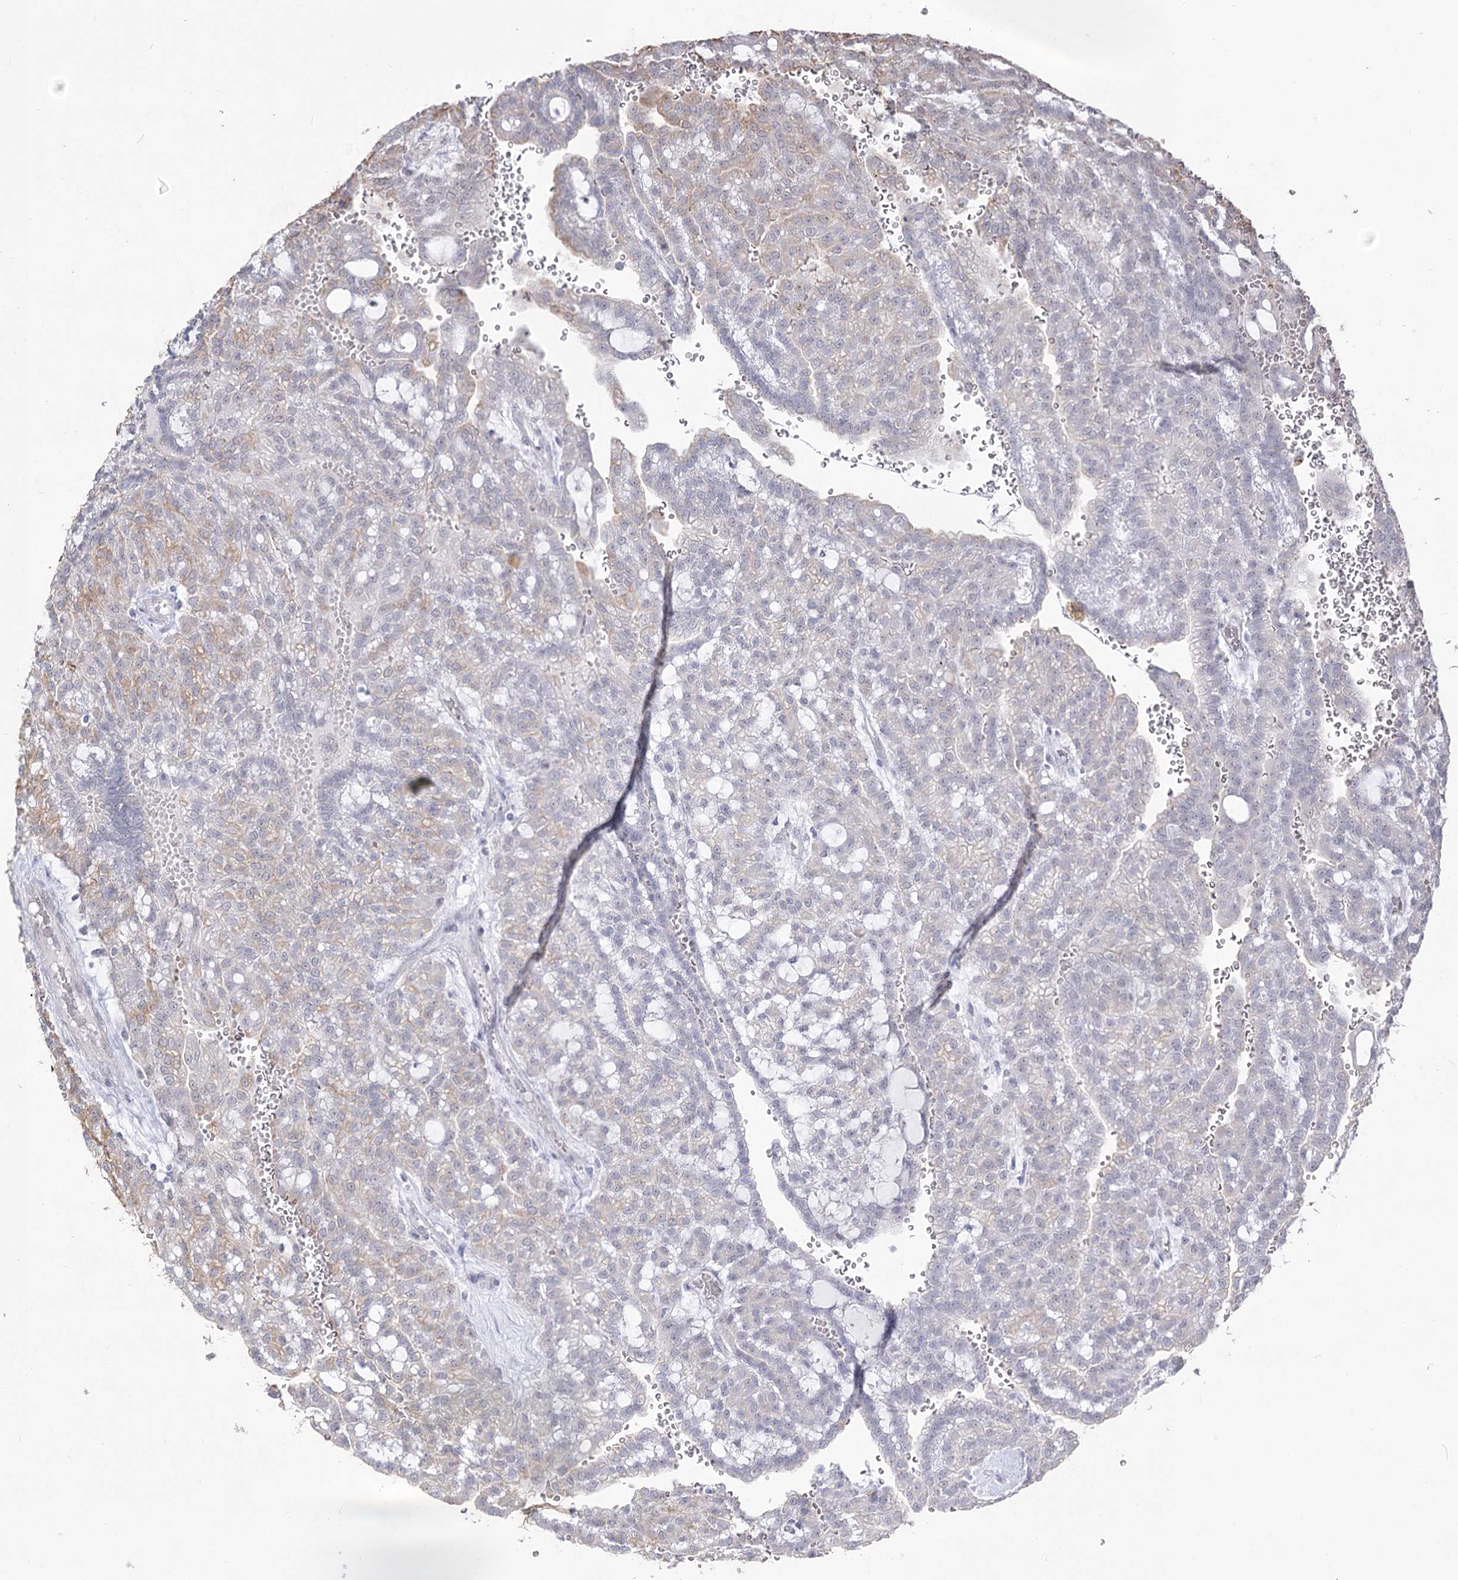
{"staining": {"intensity": "weak", "quantity": "<25%", "location": "cytoplasmic/membranous"}, "tissue": "renal cancer", "cell_type": "Tumor cells", "image_type": "cancer", "snomed": [{"axis": "morphology", "description": "Adenocarcinoma, NOS"}, {"axis": "topography", "description": "Kidney"}], "caption": "A micrograph of adenocarcinoma (renal) stained for a protein exhibits no brown staining in tumor cells.", "gene": "DDX50", "patient": {"sex": "male", "age": 63}}